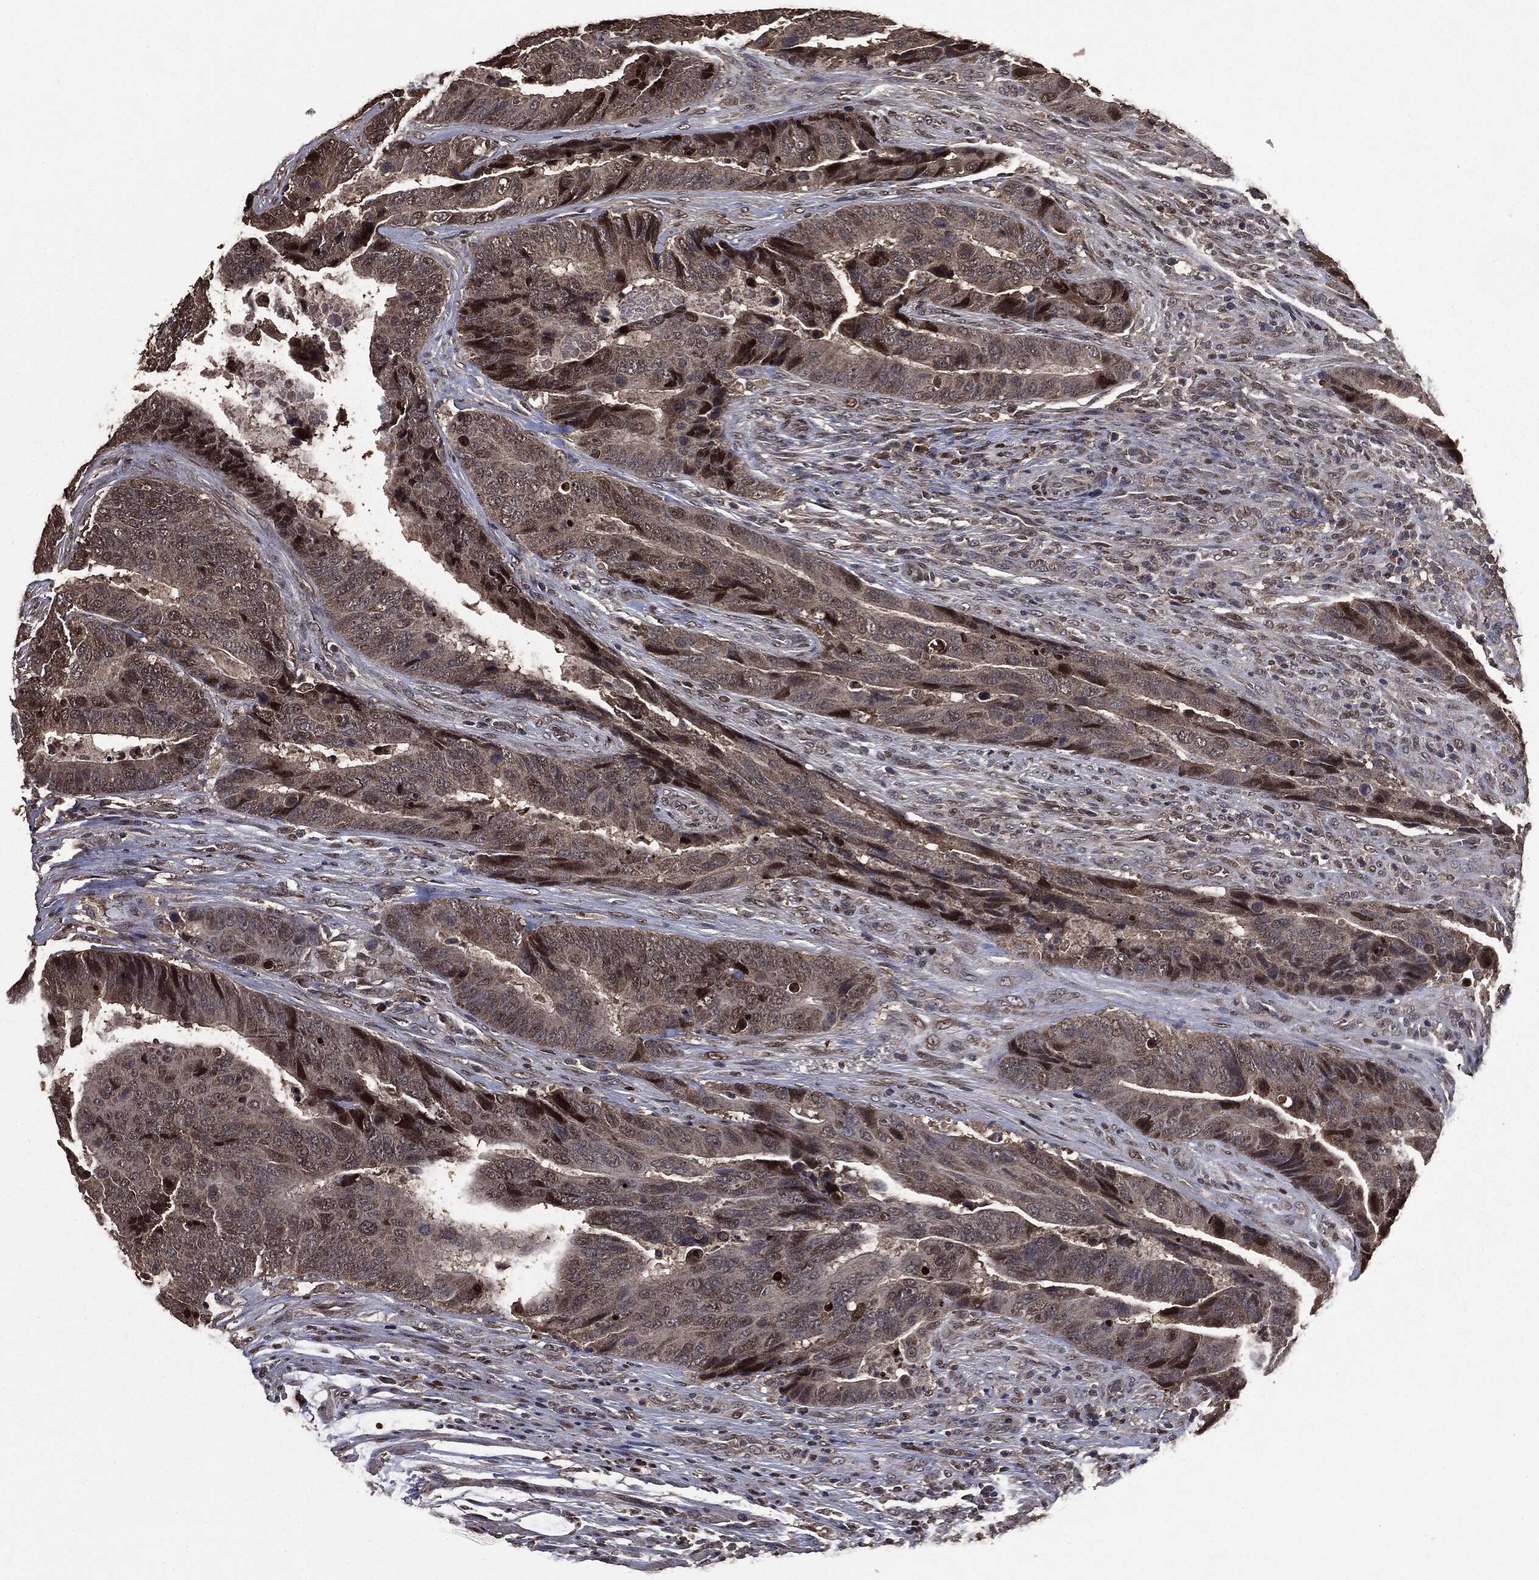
{"staining": {"intensity": "strong", "quantity": "<25%", "location": "nuclear"}, "tissue": "colorectal cancer", "cell_type": "Tumor cells", "image_type": "cancer", "snomed": [{"axis": "morphology", "description": "Adenocarcinoma, NOS"}, {"axis": "topography", "description": "Colon"}], "caption": "The photomicrograph reveals a brown stain indicating the presence of a protein in the nuclear of tumor cells in colorectal cancer (adenocarcinoma). (brown staining indicates protein expression, while blue staining denotes nuclei).", "gene": "PPP6R2", "patient": {"sex": "female", "age": 56}}